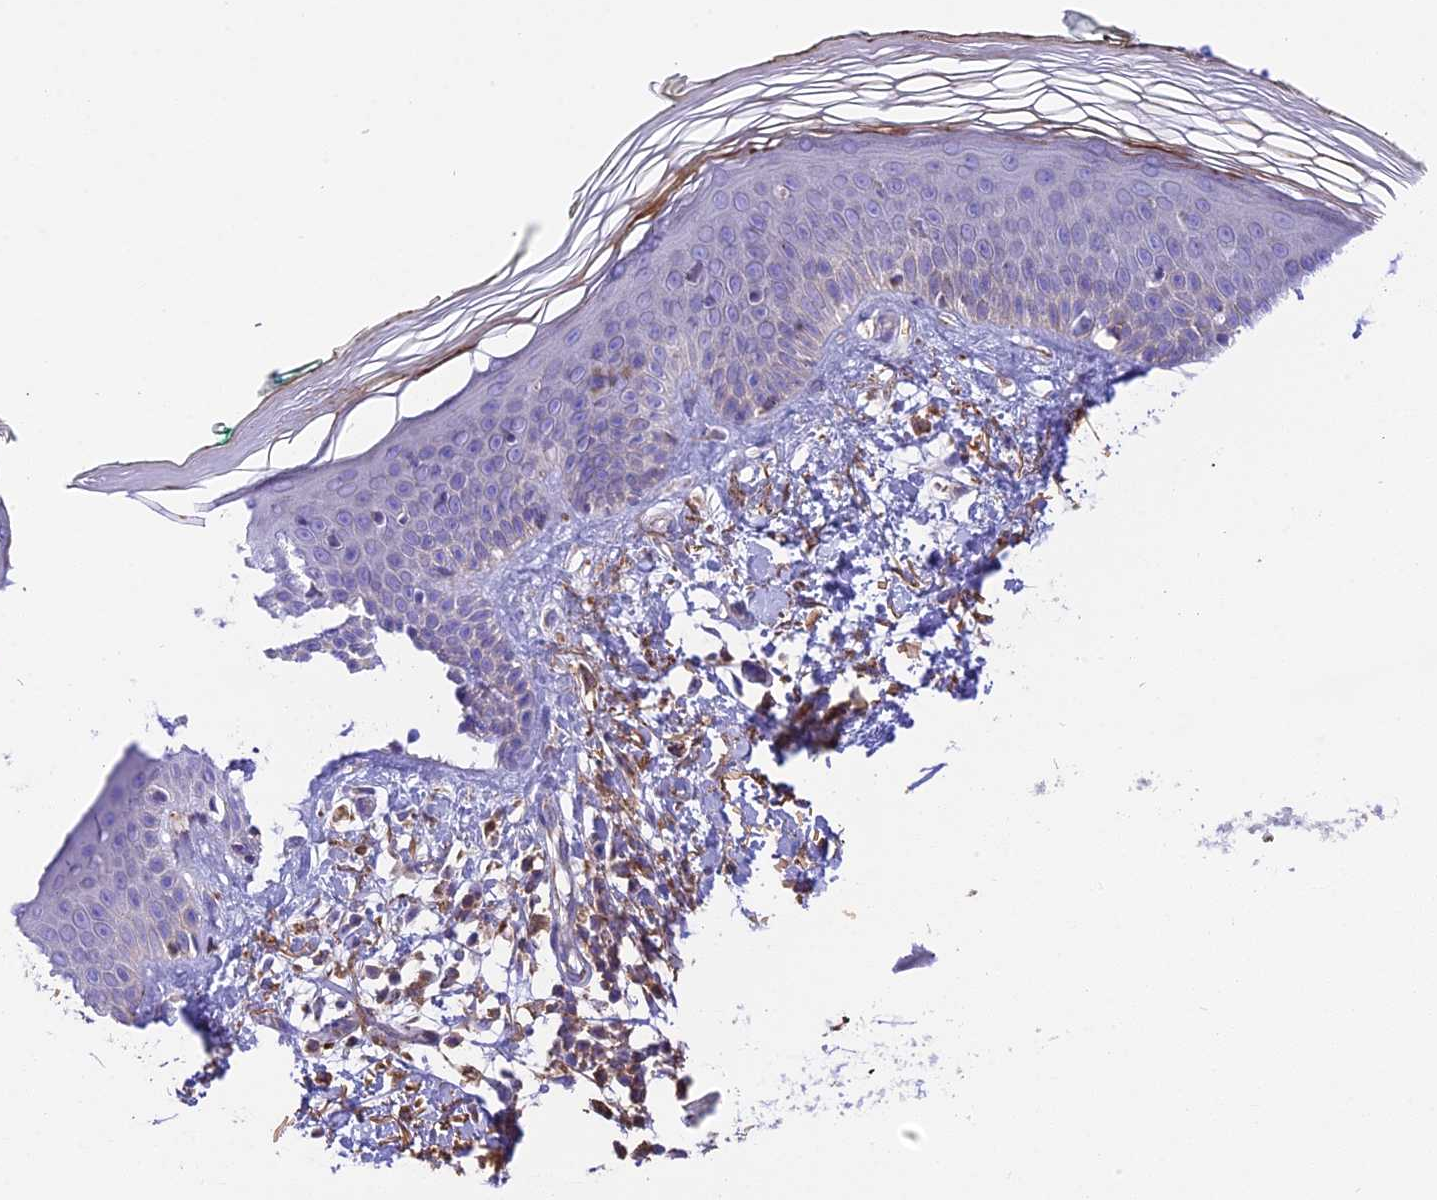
{"staining": {"intensity": "weak", "quantity": ">75%", "location": "cytoplasmic/membranous"}, "tissue": "skin", "cell_type": "Fibroblasts", "image_type": "normal", "snomed": [{"axis": "morphology", "description": "Normal tissue, NOS"}, {"axis": "topography", "description": "Skin"}], "caption": "The histopathology image exhibits a brown stain indicating the presence of a protein in the cytoplasmic/membranous of fibroblasts in skin. (IHC, brightfield microscopy, high magnification).", "gene": "CORO7", "patient": {"sex": "male", "age": 62}}